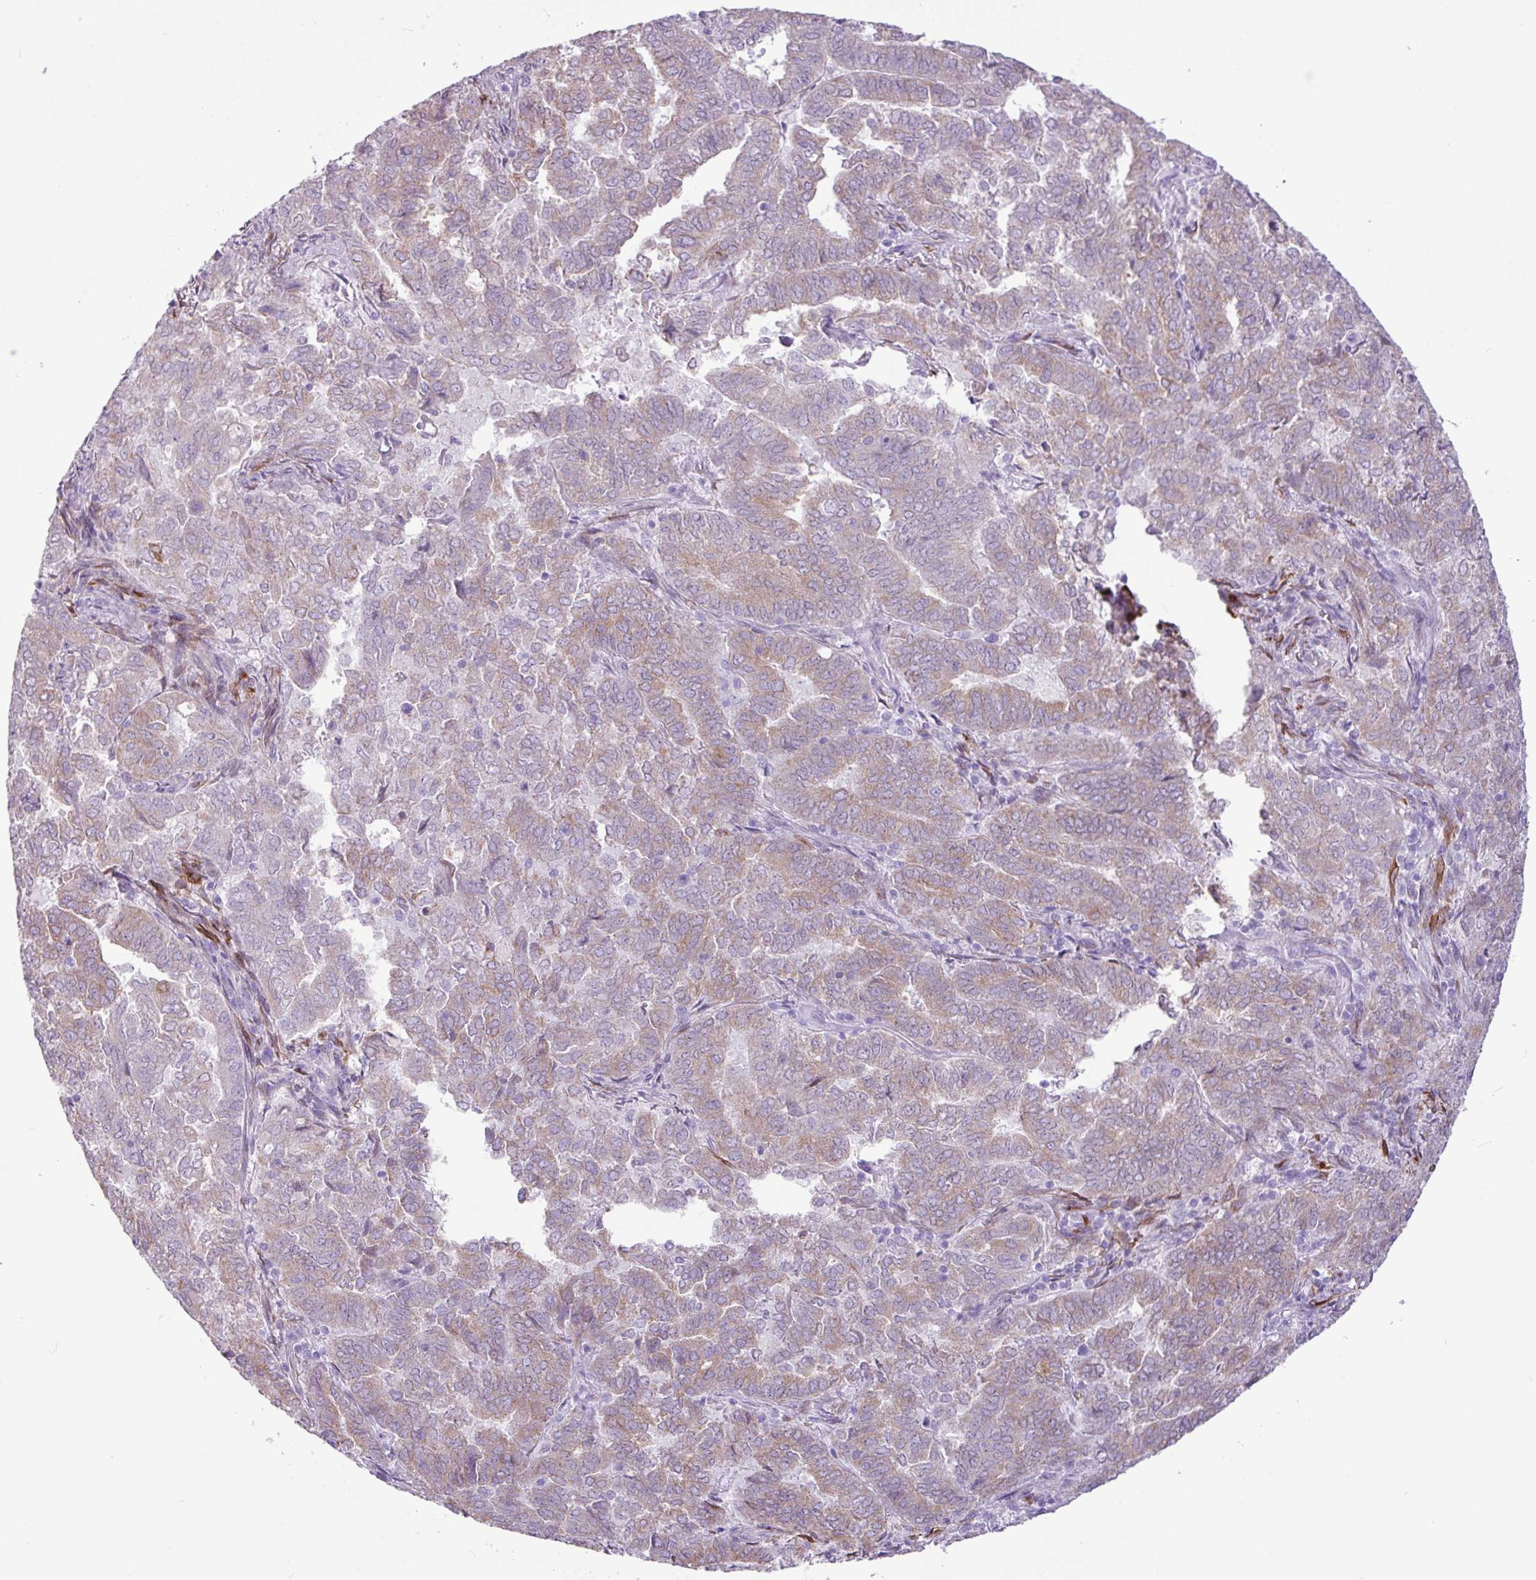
{"staining": {"intensity": "weak", "quantity": "25%-75%", "location": "cytoplasmic/membranous"}, "tissue": "endometrial cancer", "cell_type": "Tumor cells", "image_type": "cancer", "snomed": [{"axis": "morphology", "description": "Adenocarcinoma, NOS"}, {"axis": "topography", "description": "Endometrium"}], "caption": "High-magnification brightfield microscopy of endometrial cancer (adenocarcinoma) stained with DAB (brown) and counterstained with hematoxylin (blue). tumor cells exhibit weak cytoplasmic/membranous staining is identified in about25%-75% of cells. (Brightfield microscopy of DAB IHC at high magnification).", "gene": "SLC38A1", "patient": {"sex": "female", "age": 72}}